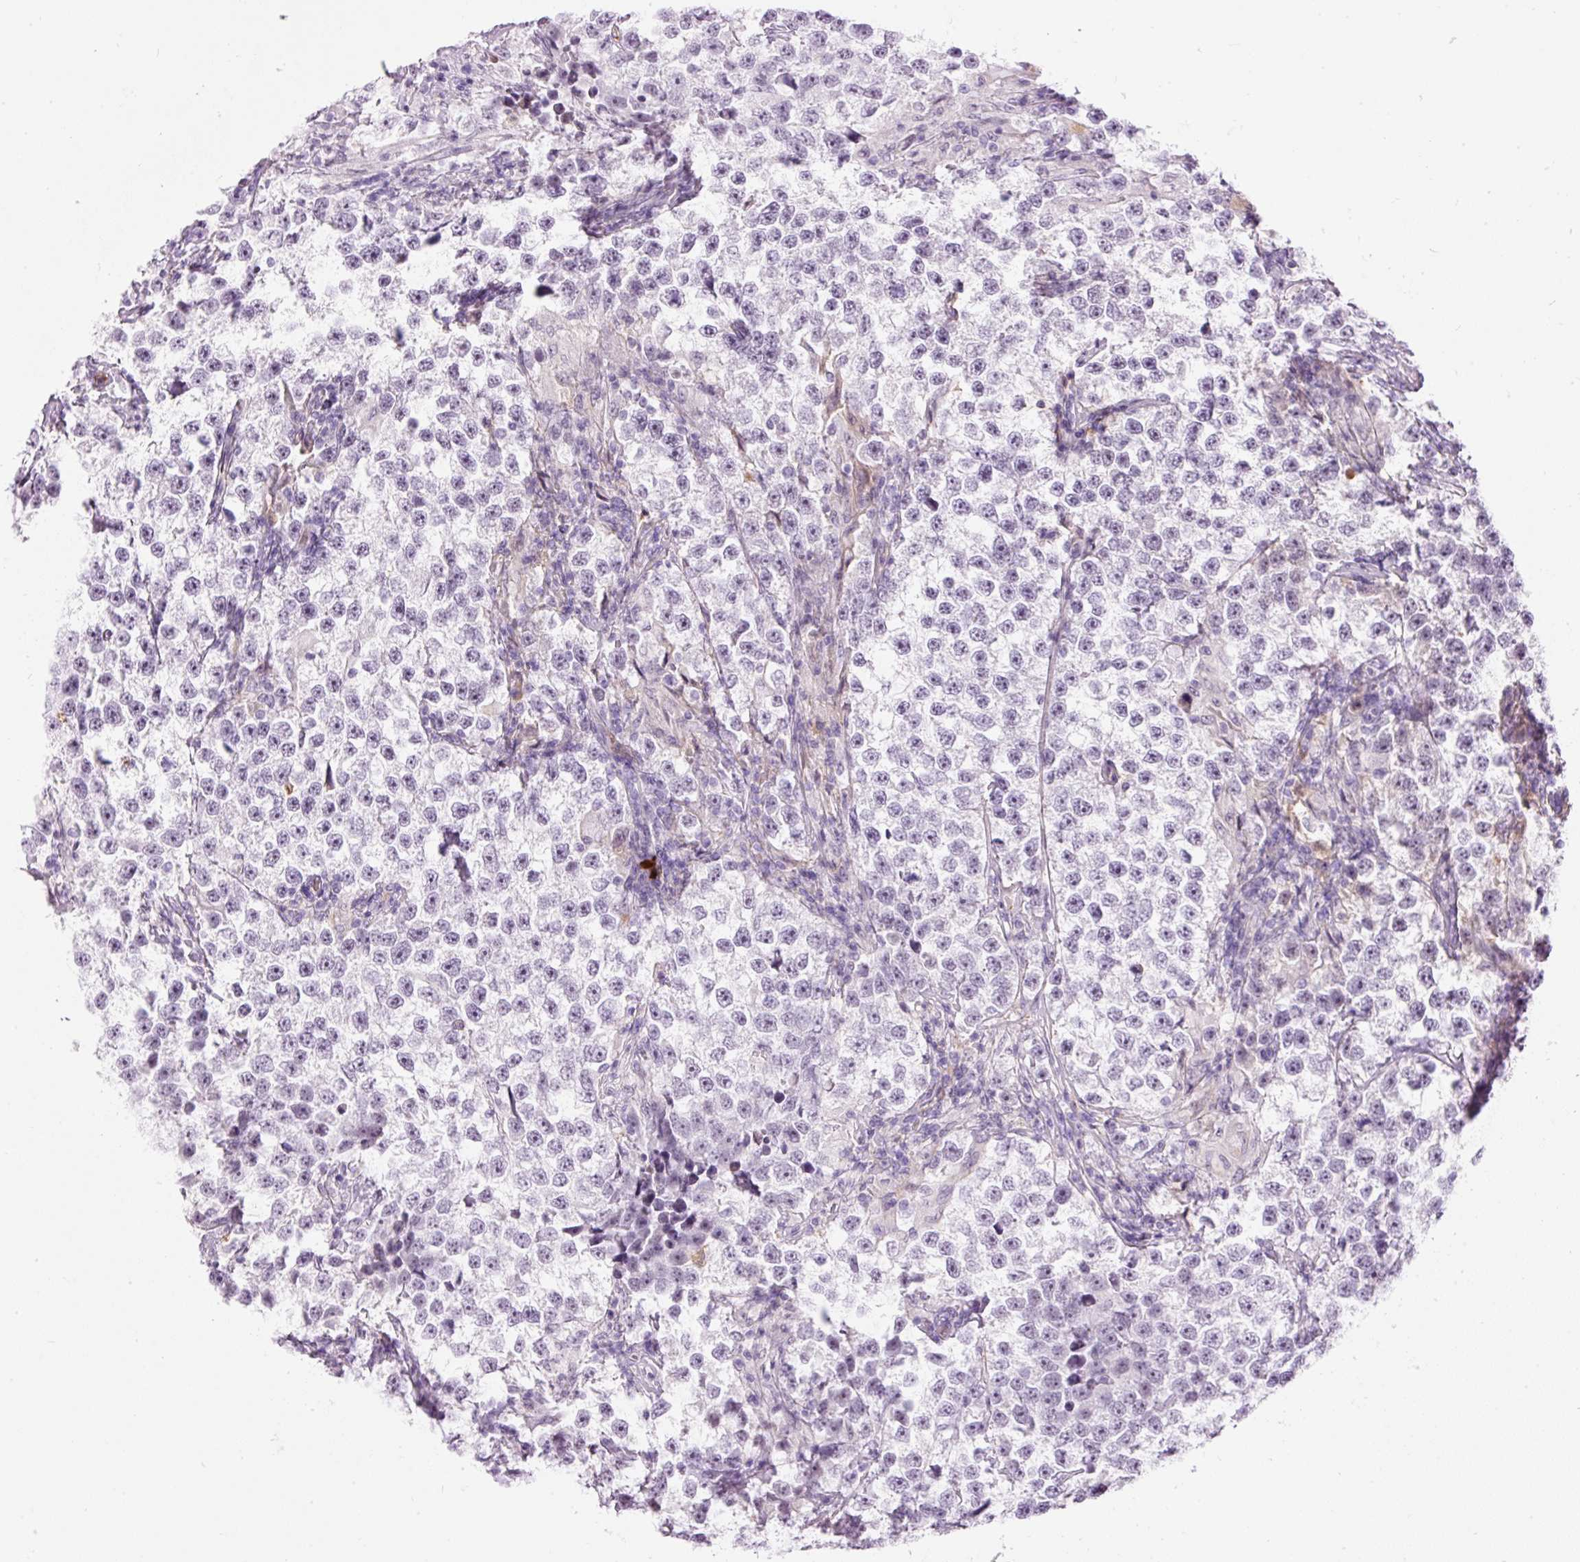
{"staining": {"intensity": "negative", "quantity": "none", "location": "none"}, "tissue": "testis cancer", "cell_type": "Tumor cells", "image_type": "cancer", "snomed": [{"axis": "morphology", "description": "Seminoma, NOS"}, {"axis": "topography", "description": "Testis"}], "caption": "An IHC photomicrograph of testis seminoma is shown. There is no staining in tumor cells of testis seminoma.", "gene": "PRPF38B", "patient": {"sex": "male", "age": 46}}